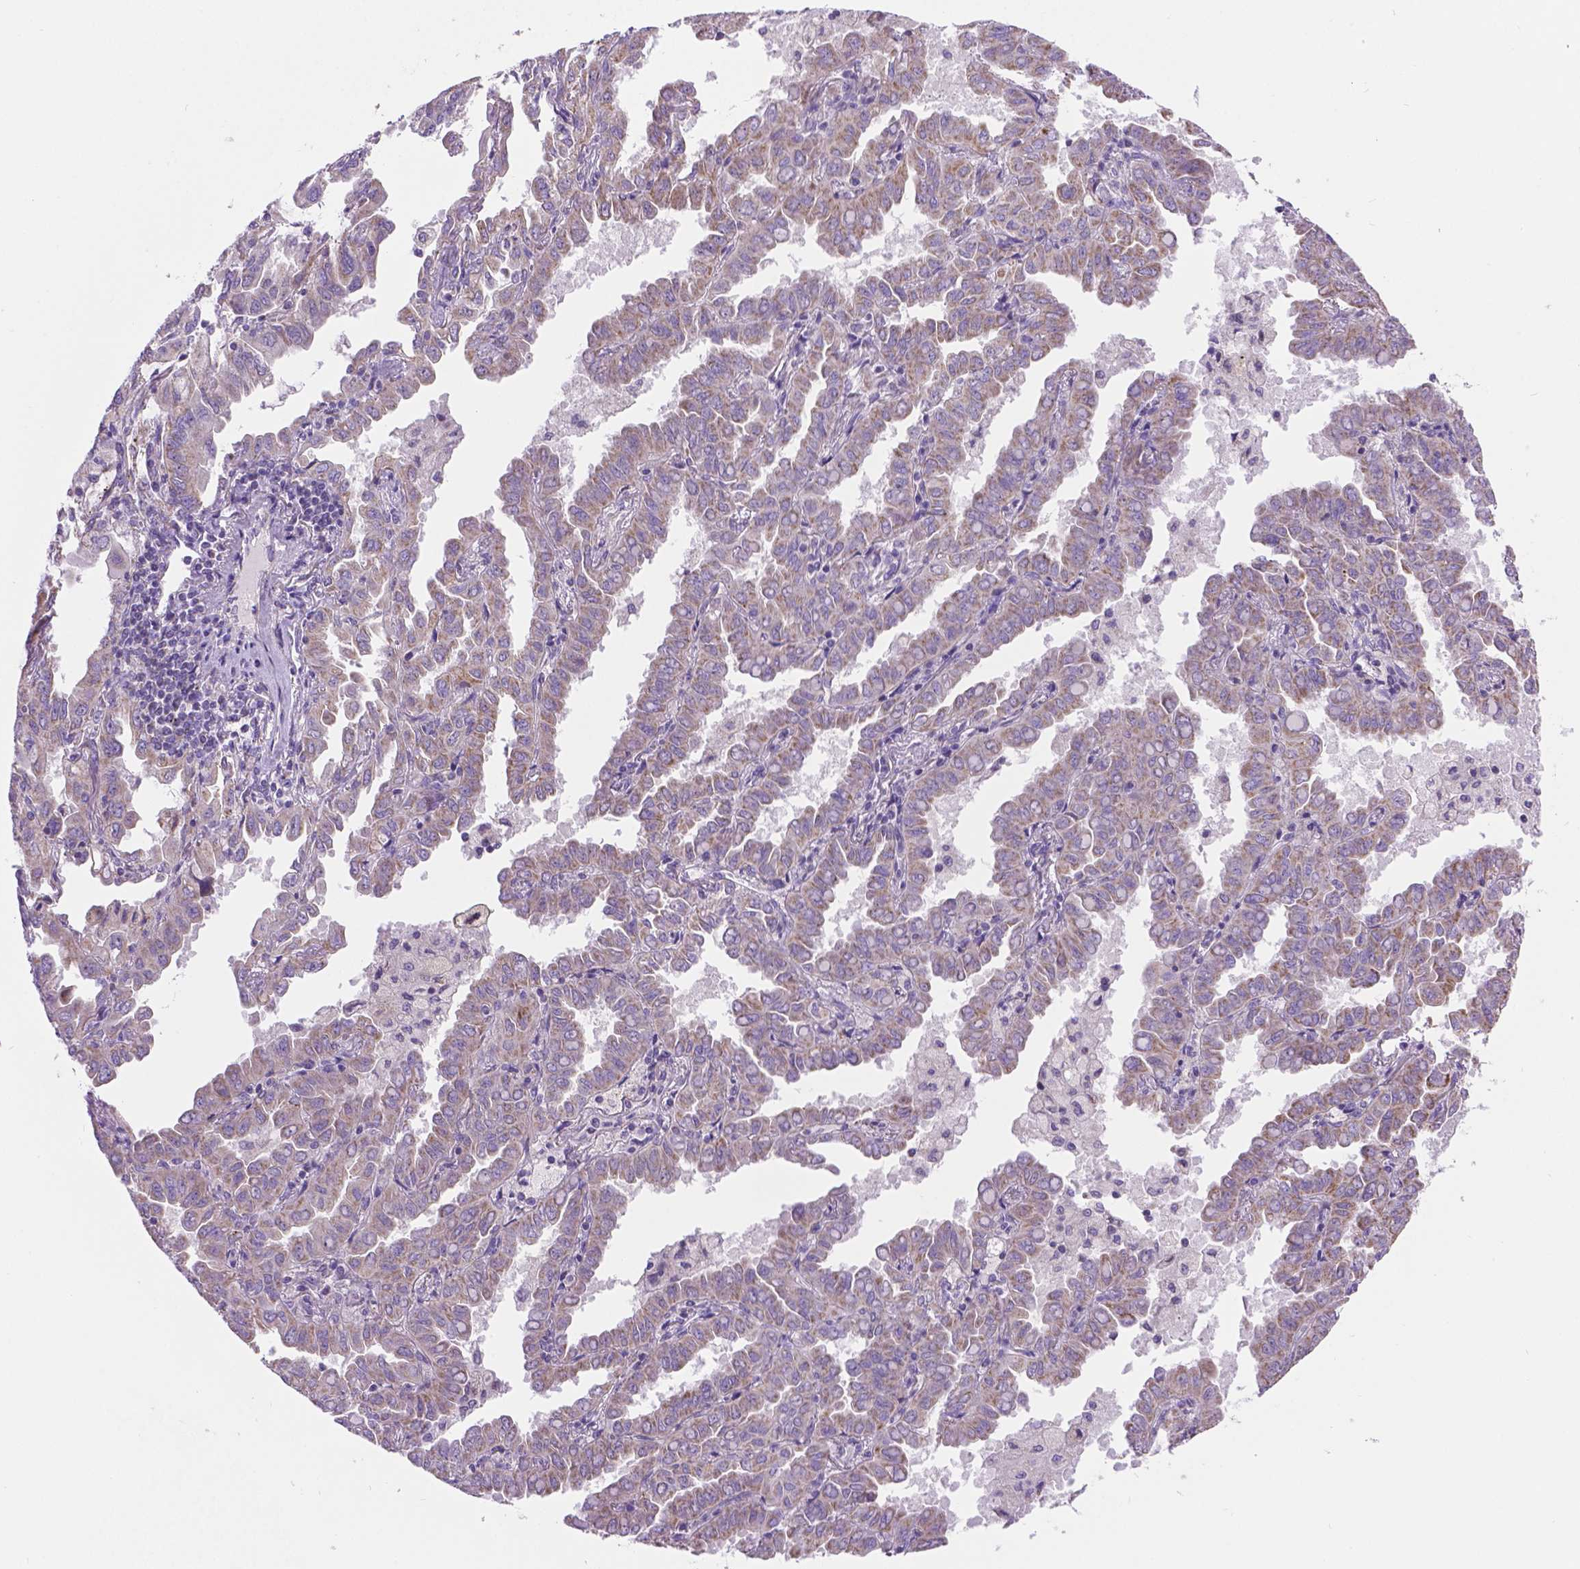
{"staining": {"intensity": "weak", "quantity": "<25%", "location": "cytoplasmic/membranous"}, "tissue": "lung cancer", "cell_type": "Tumor cells", "image_type": "cancer", "snomed": [{"axis": "morphology", "description": "Adenocarcinoma, NOS"}, {"axis": "topography", "description": "Lung"}], "caption": "The IHC micrograph has no significant staining in tumor cells of lung adenocarcinoma tissue.", "gene": "CSPG5", "patient": {"sex": "male", "age": 64}}